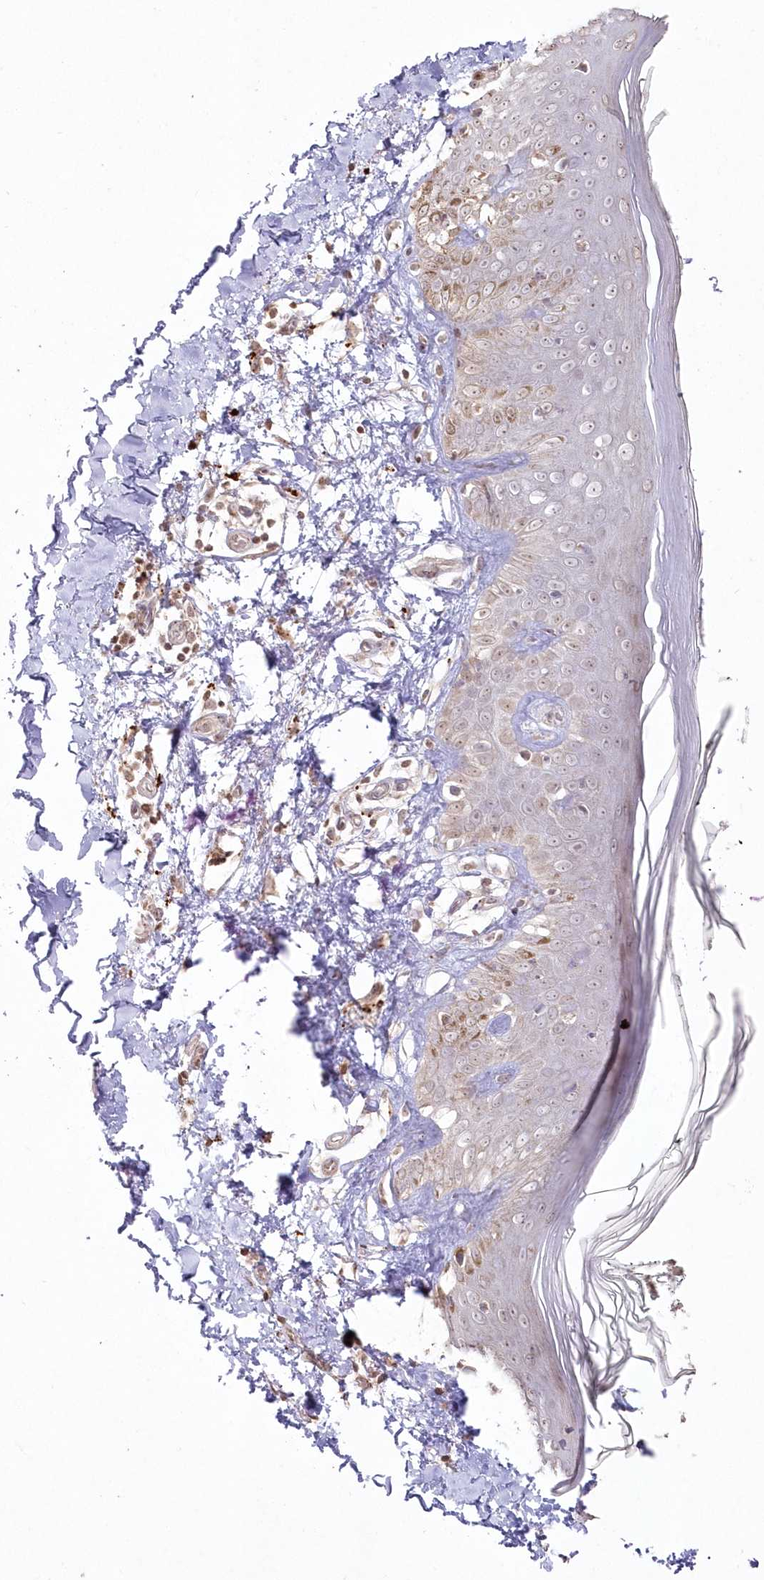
{"staining": {"intensity": "weak", "quantity": ">75%", "location": "cytoplasmic/membranous"}, "tissue": "skin", "cell_type": "Fibroblasts", "image_type": "normal", "snomed": [{"axis": "morphology", "description": "Normal tissue, NOS"}, {"axis": "topography", "description": "Skin"}], "caption": "Fibroblasts display weak cytoplasmic/membranous positivity in approximately >75% of cells in unremarkable skin.", "gene": "ARSB", "patient": {"sex": "female", "age": 64}}